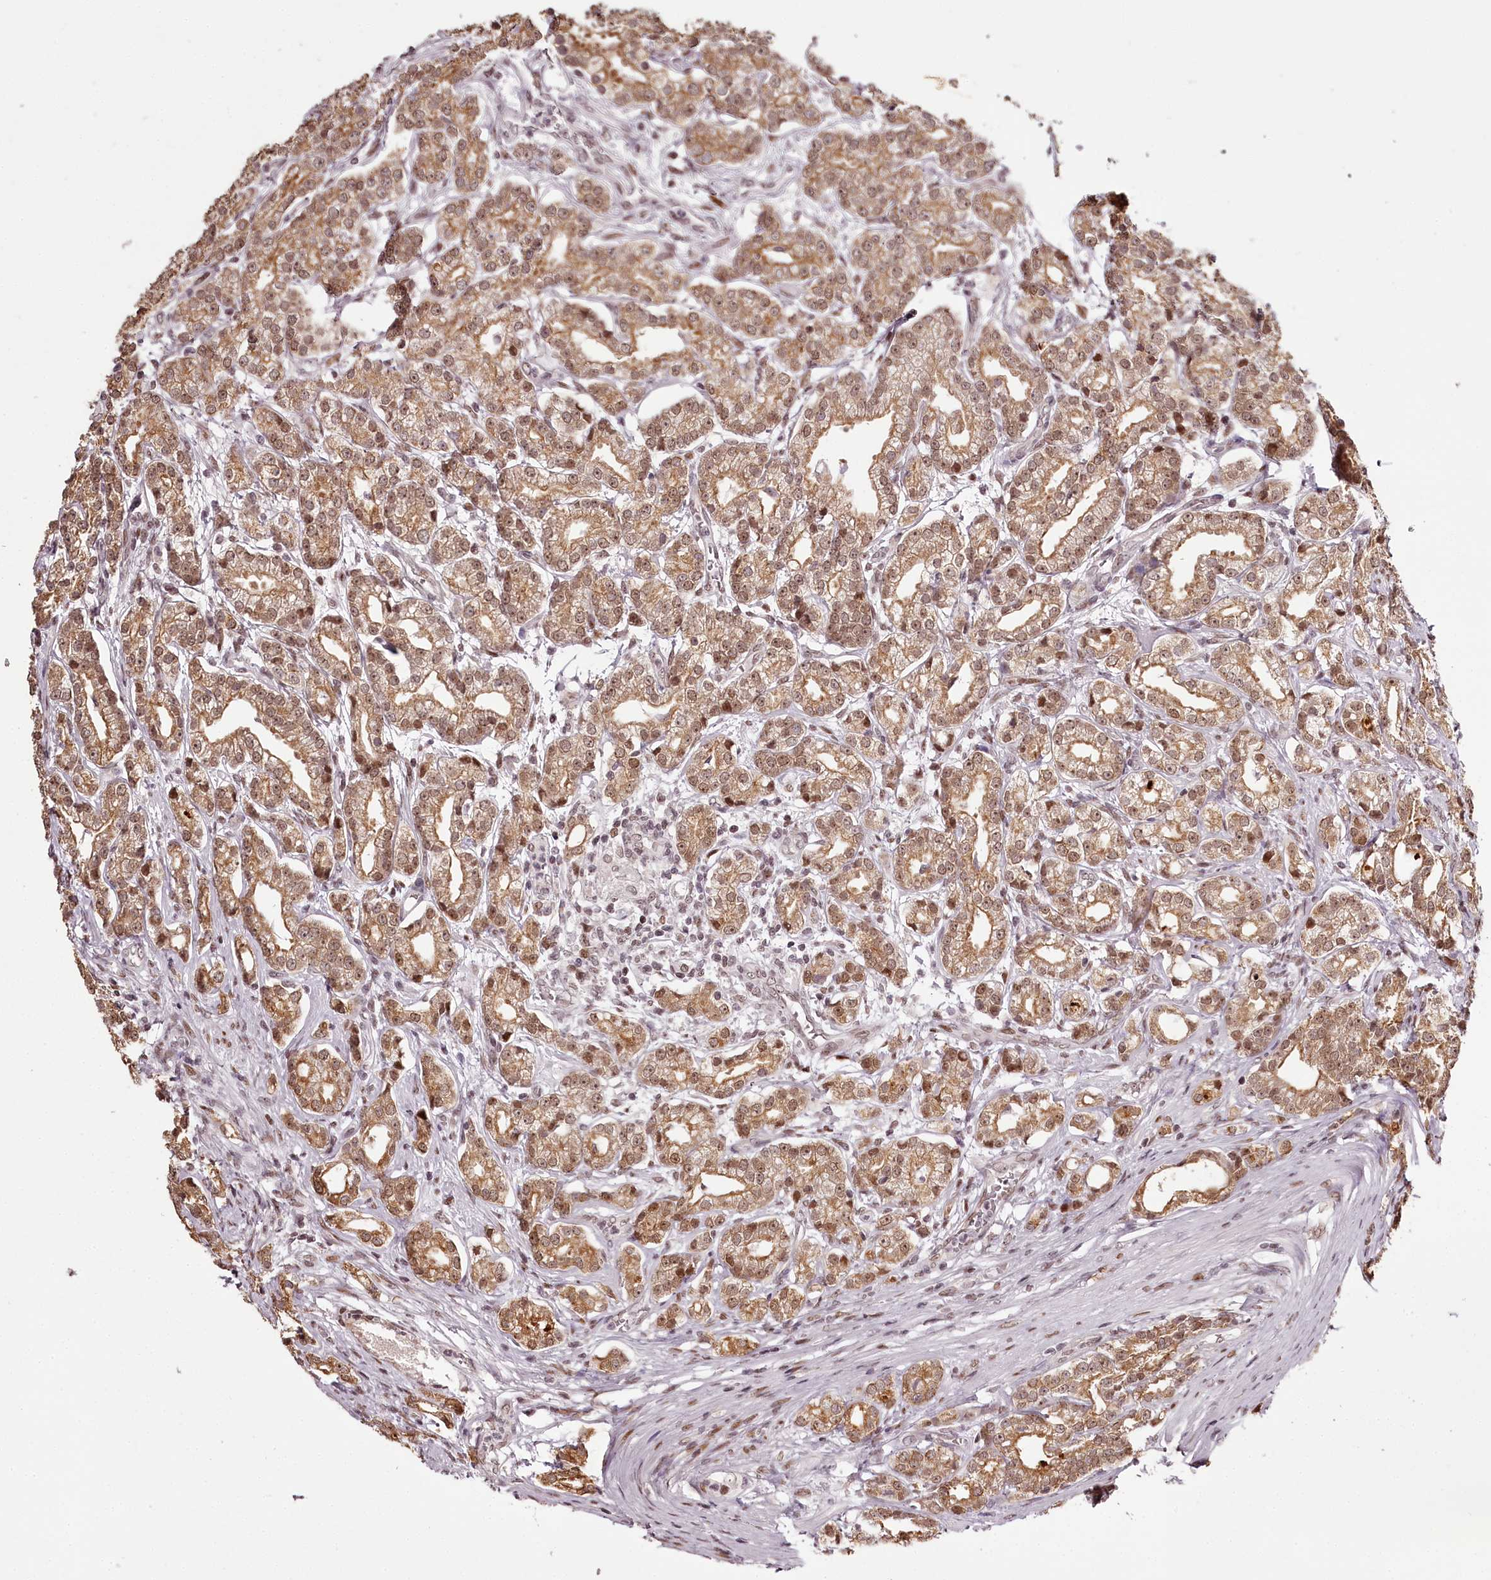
{"staining": {"intensity": "moderate", "quantity": ">75%", "location": "cytoplasmic/membranous,nuclear"}, "tissue": "prostate cancer", "cell_type": "Tumor cells", "image_type": "cancer", "snomed": [{"axis": "morphology", "description": "Adenocarcinoma, High grade"}, {"axis": "topography", "description": "Prostate"}], "caption": "Immunohistochemical staining of human prostate adenocarcinoma (high-grade) shows medium levels of moderate cytoplasmic/membranous and nuclear protein staining in approximately >75% of tumor cells.", "gene": "THYN1", "patient": {"sex": "male", "age": 69}}